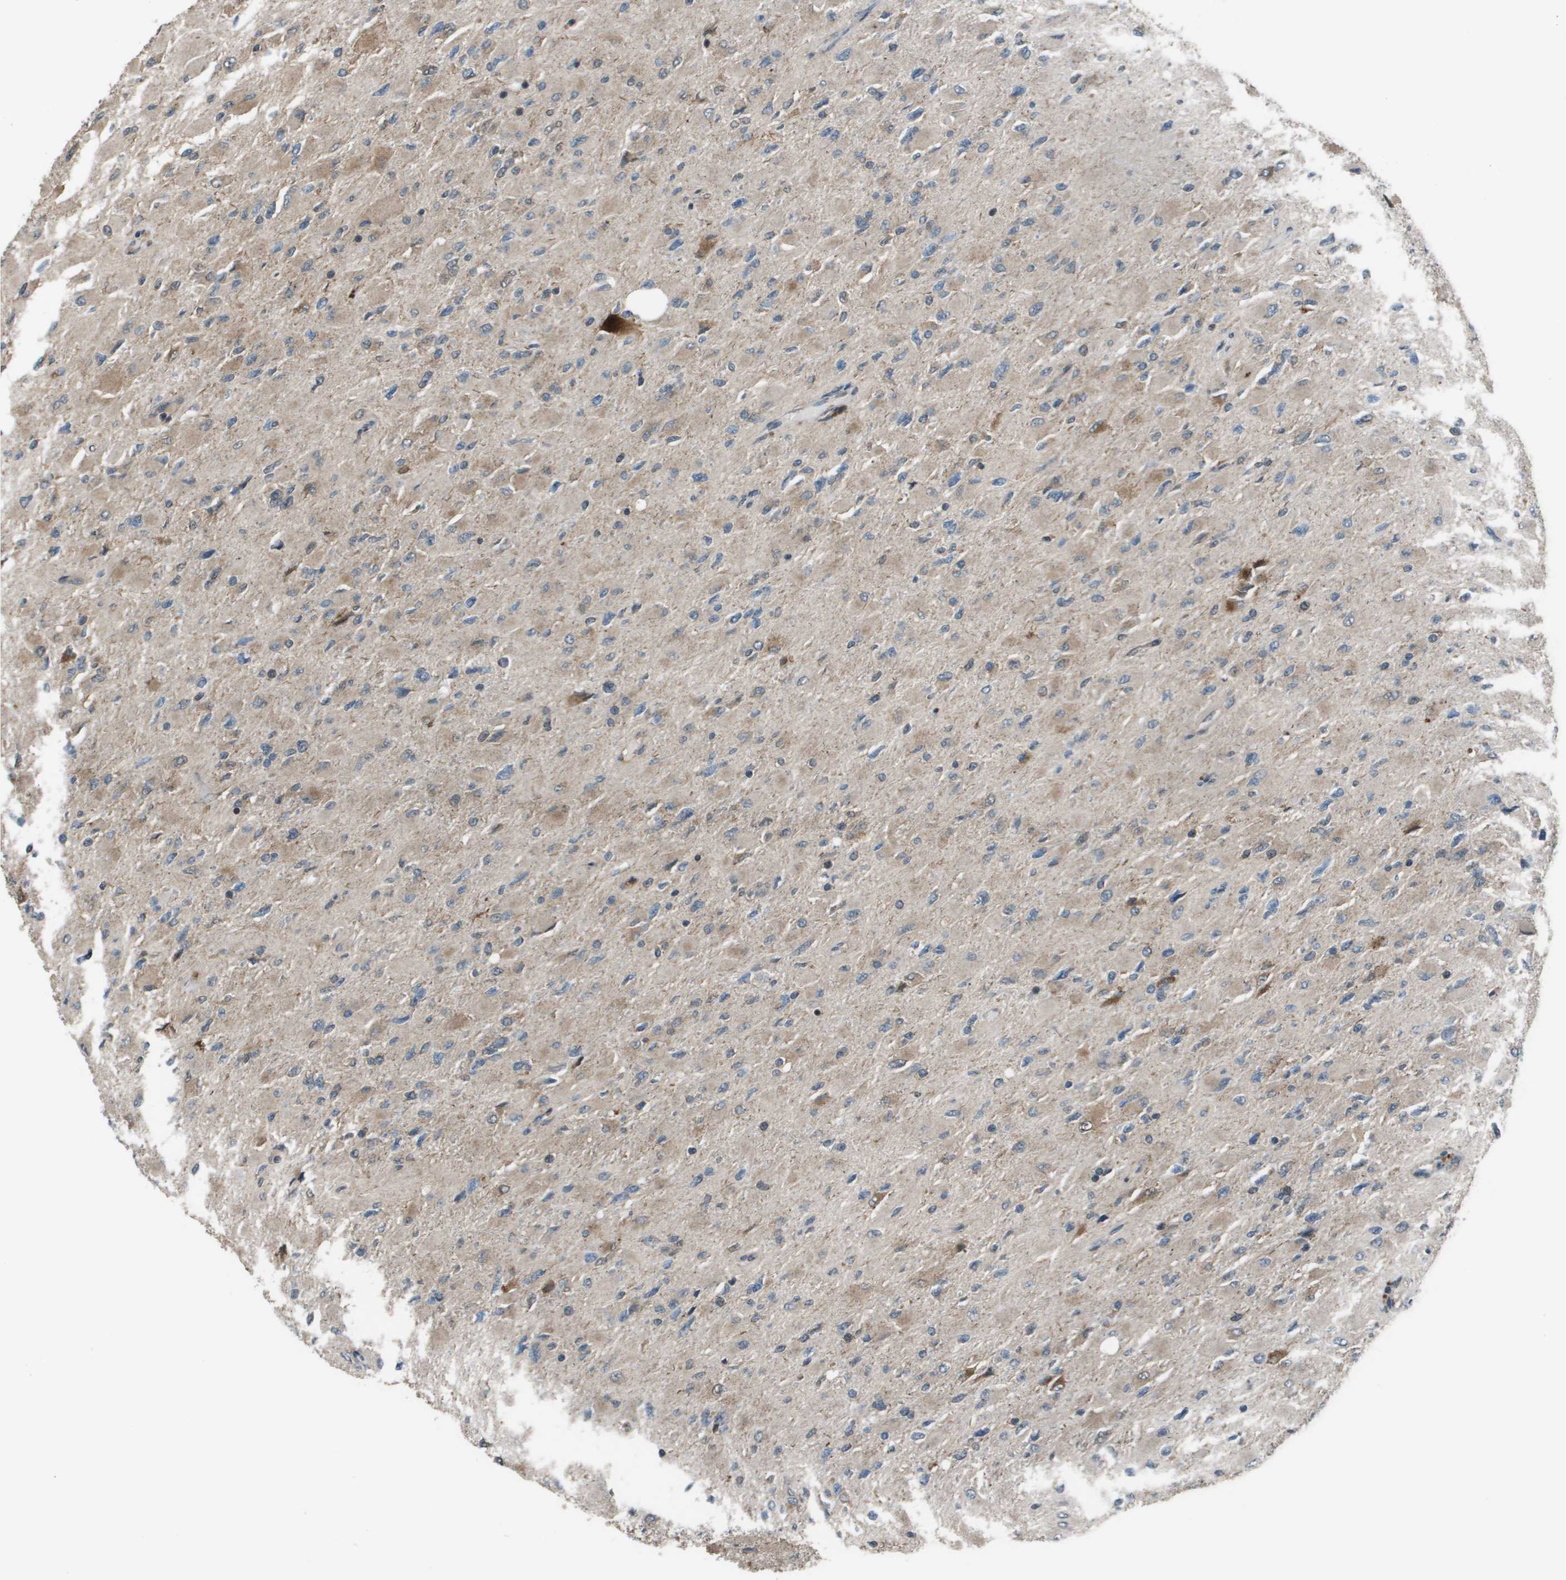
{"staining": {"intensity": "weak", "quantity": "<25%", "location": "cytoplasmic/membranous"}, "tissue": "glioma", "cell_type": "Tumor cells", "image_type": "cancer", "snomed": [{"axis": "morphology", "description": "Glioma, malignant, High grade"}, {"axis": "topography", "description": "Cerebral cortex"}], "caption": "The histopathology image reveals no significant expression in tumor cells of glioma.", "gene": "GOSR2", "patient": {"sex": "female", "age": 36}}